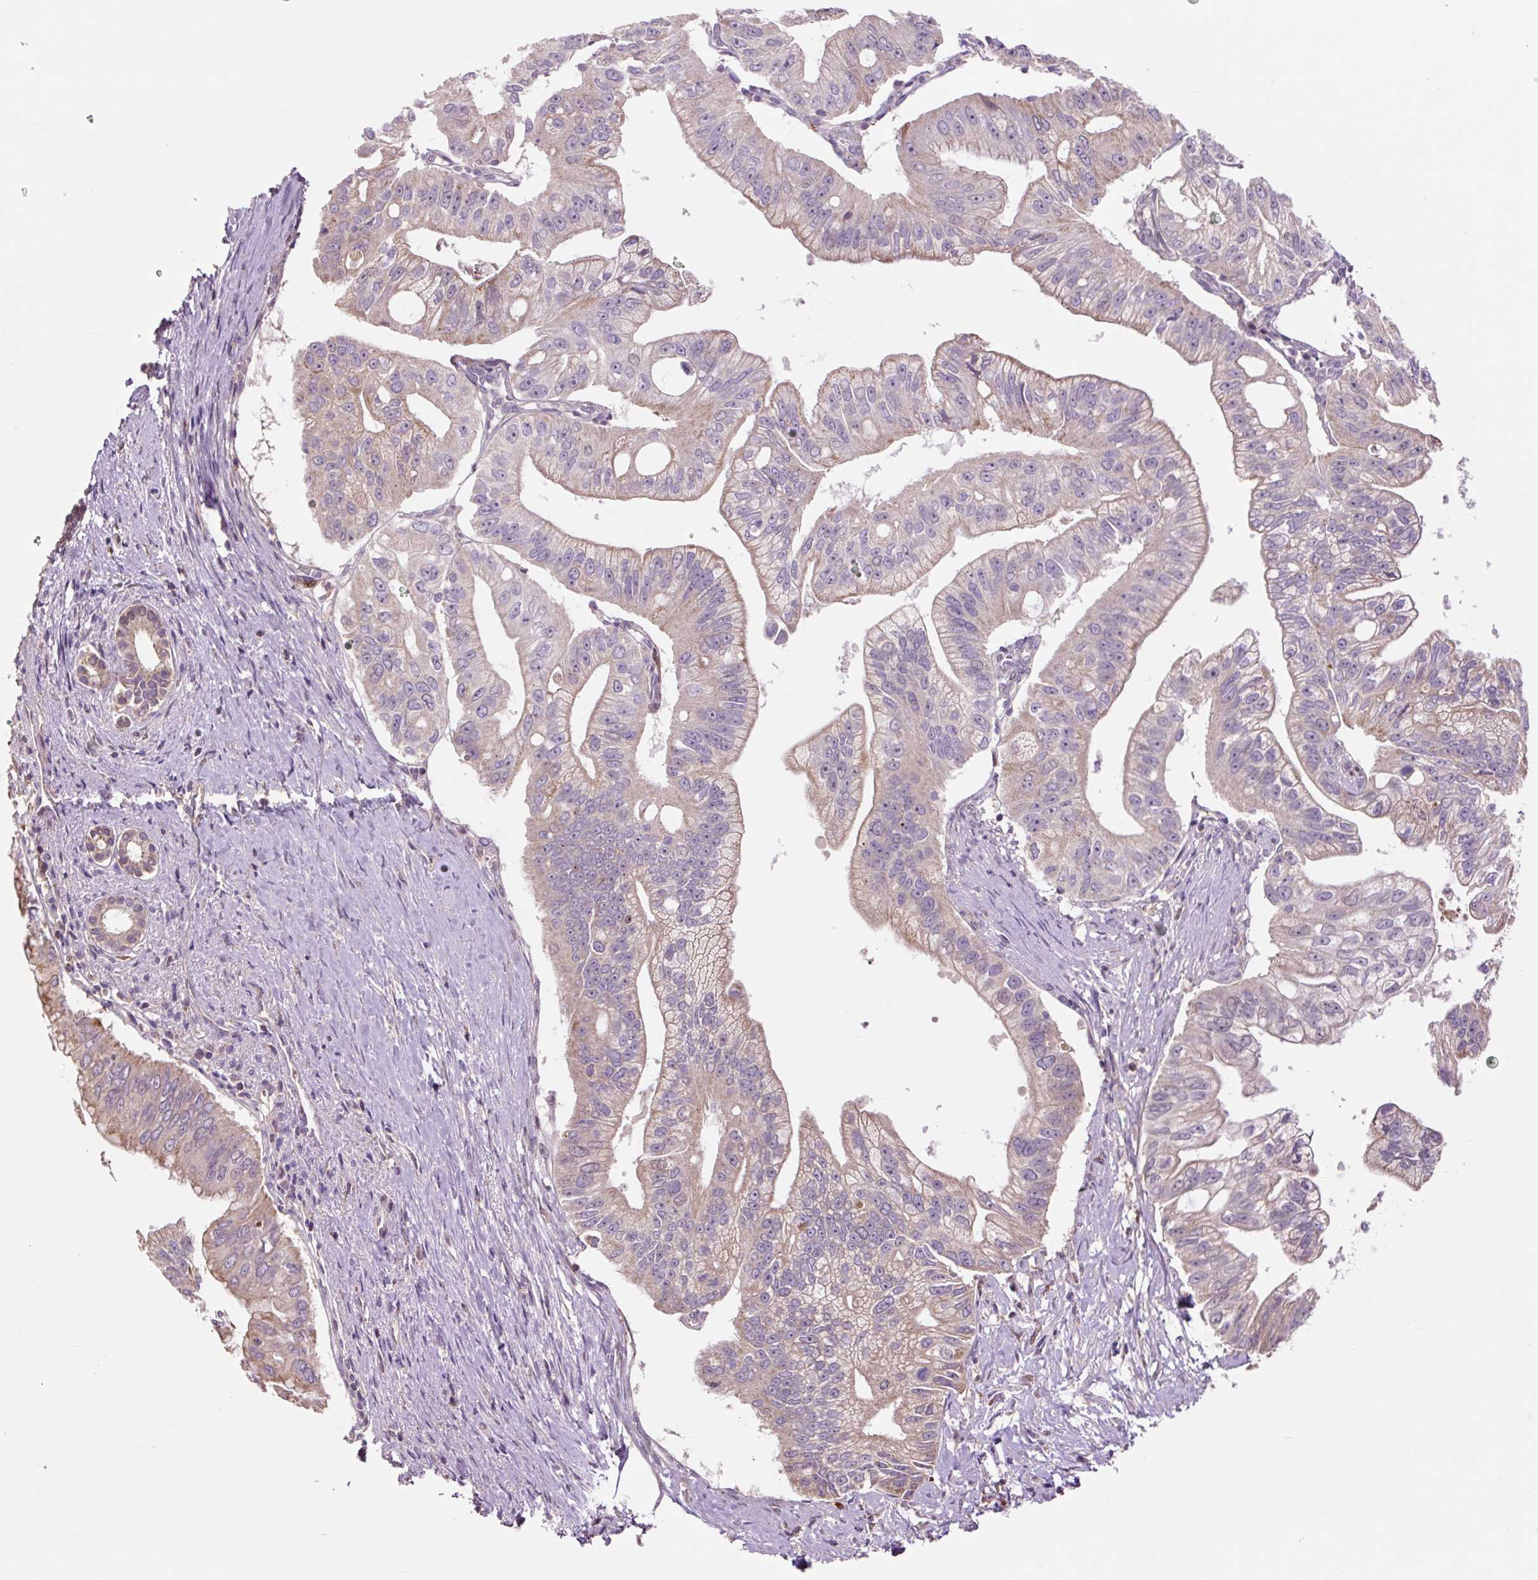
{"staining": {"intensity": "weak", "quantity": "25%-75%", "location": "cytoplasmic/membranous"}, "tissue": "pancreatic cancer", "cell_type": "Tumor cells", "image_type": "cancer", "snomed": [{"axis": "morphology", "description": "Adenocarcinoma, NOS"}, {"axis": "topography", "description": "Pancreas"}], "caption": "An image of human pancreatic cancer (adenocarcinoma) stained for a protein exhibits weak cytoplasmic/membranous brown staining in tumor cells.", "gene": "PRIMPOL", "patient": {"sex": "male", "age": 70}}